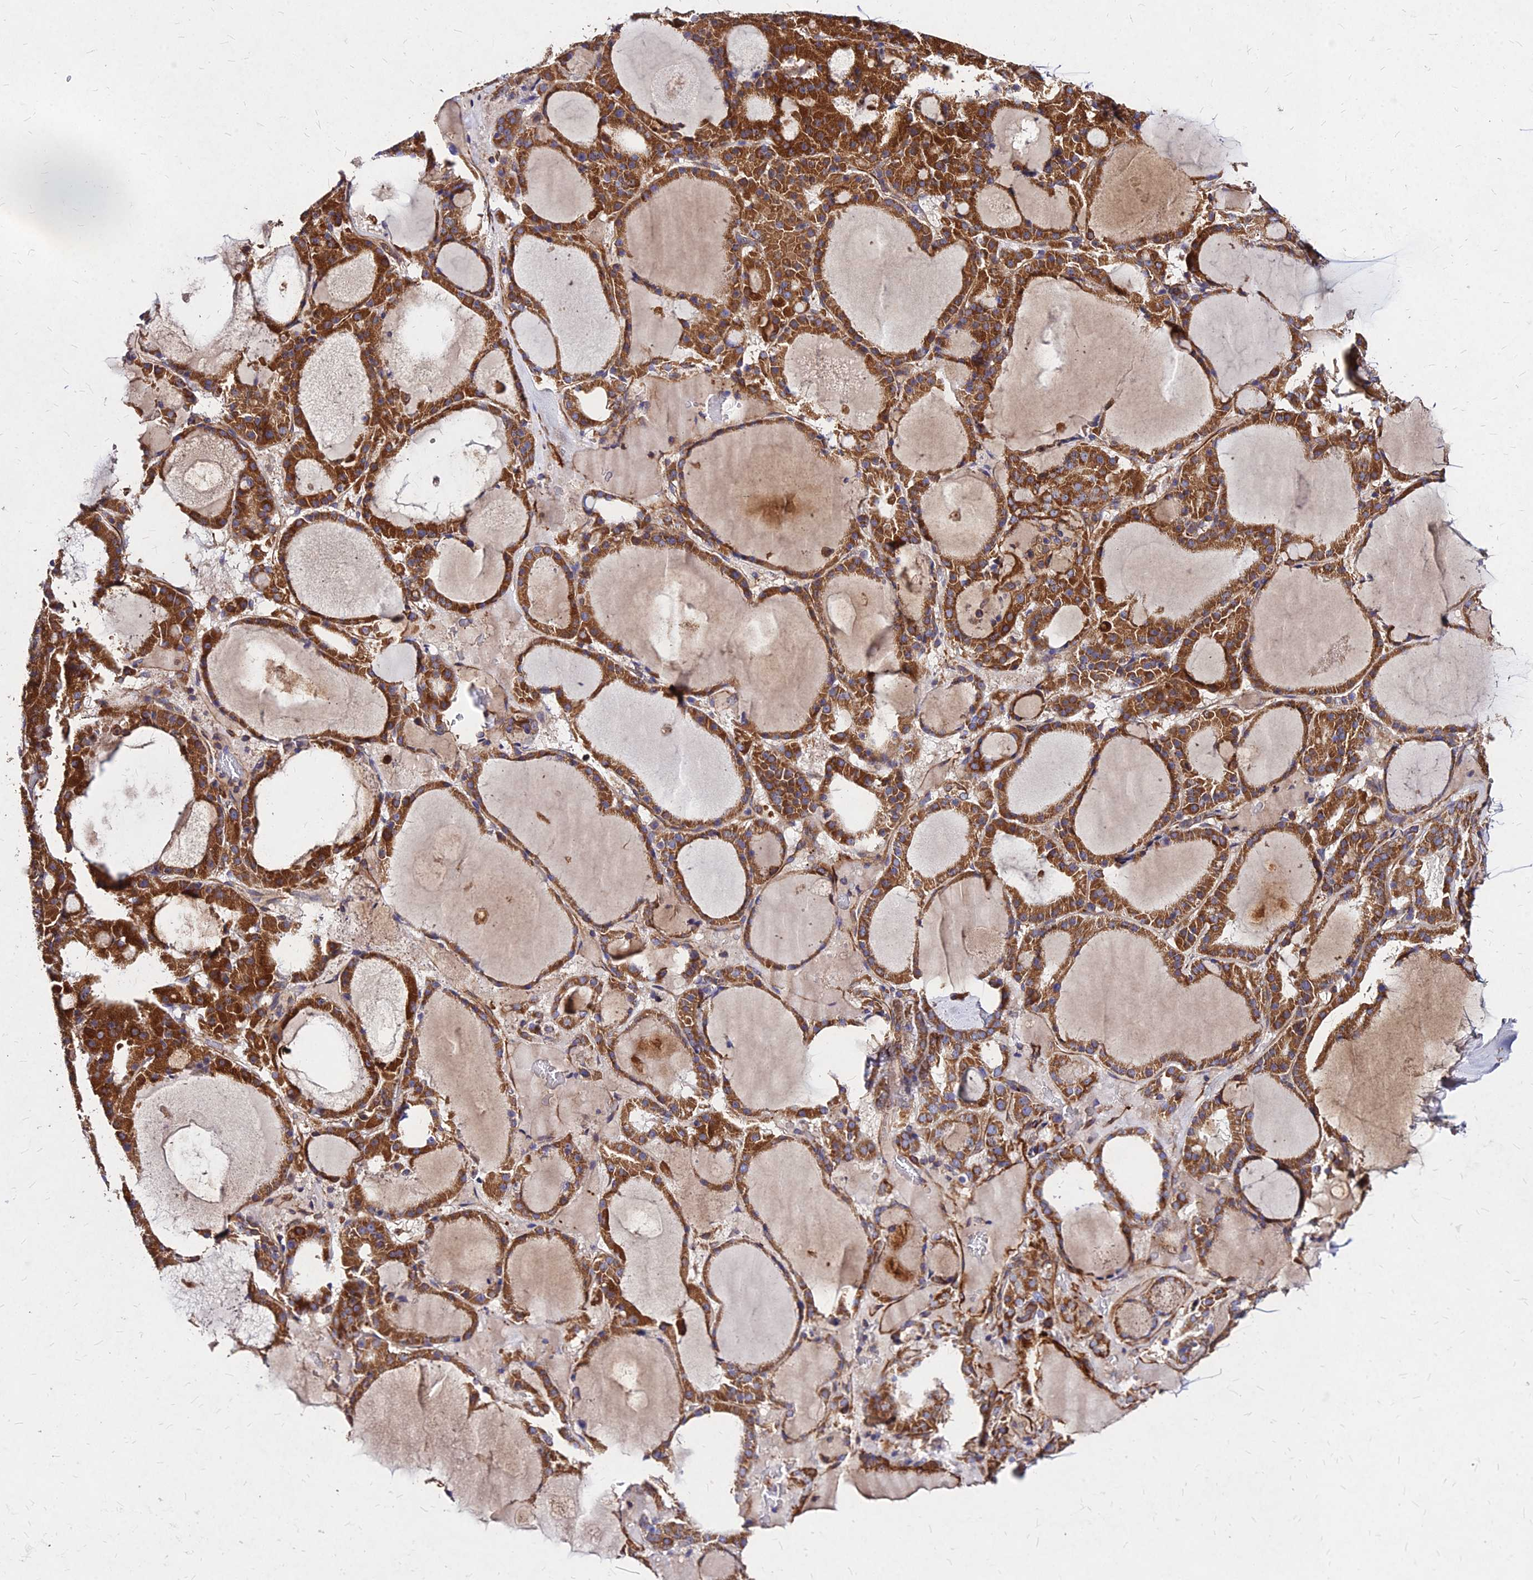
{"staining": {"intensity": "strong", "quantity": "25%-75%", "location": "cytoplasmic/membranous"}, "tissue": "thyroid gland", "cell_type": "Glandular cells", "image_type": "normal", "snomed": [{"axis": "morphology", "description": "Normal tissue, NOS"}, {"axis": "morphology", "description": "Carcinoma, NOS"}, {"axis": "topography", "description": "Thyroid gland"}], "caption": "About 25%-75% of glandular cells in normal thyroid gland exhibit strong cytoplasmic/membranous protein expression as visualized by brown immunohistochemical staining.", "gene": "EFCC1", "patient": {"sex": "female", "age": 86}}